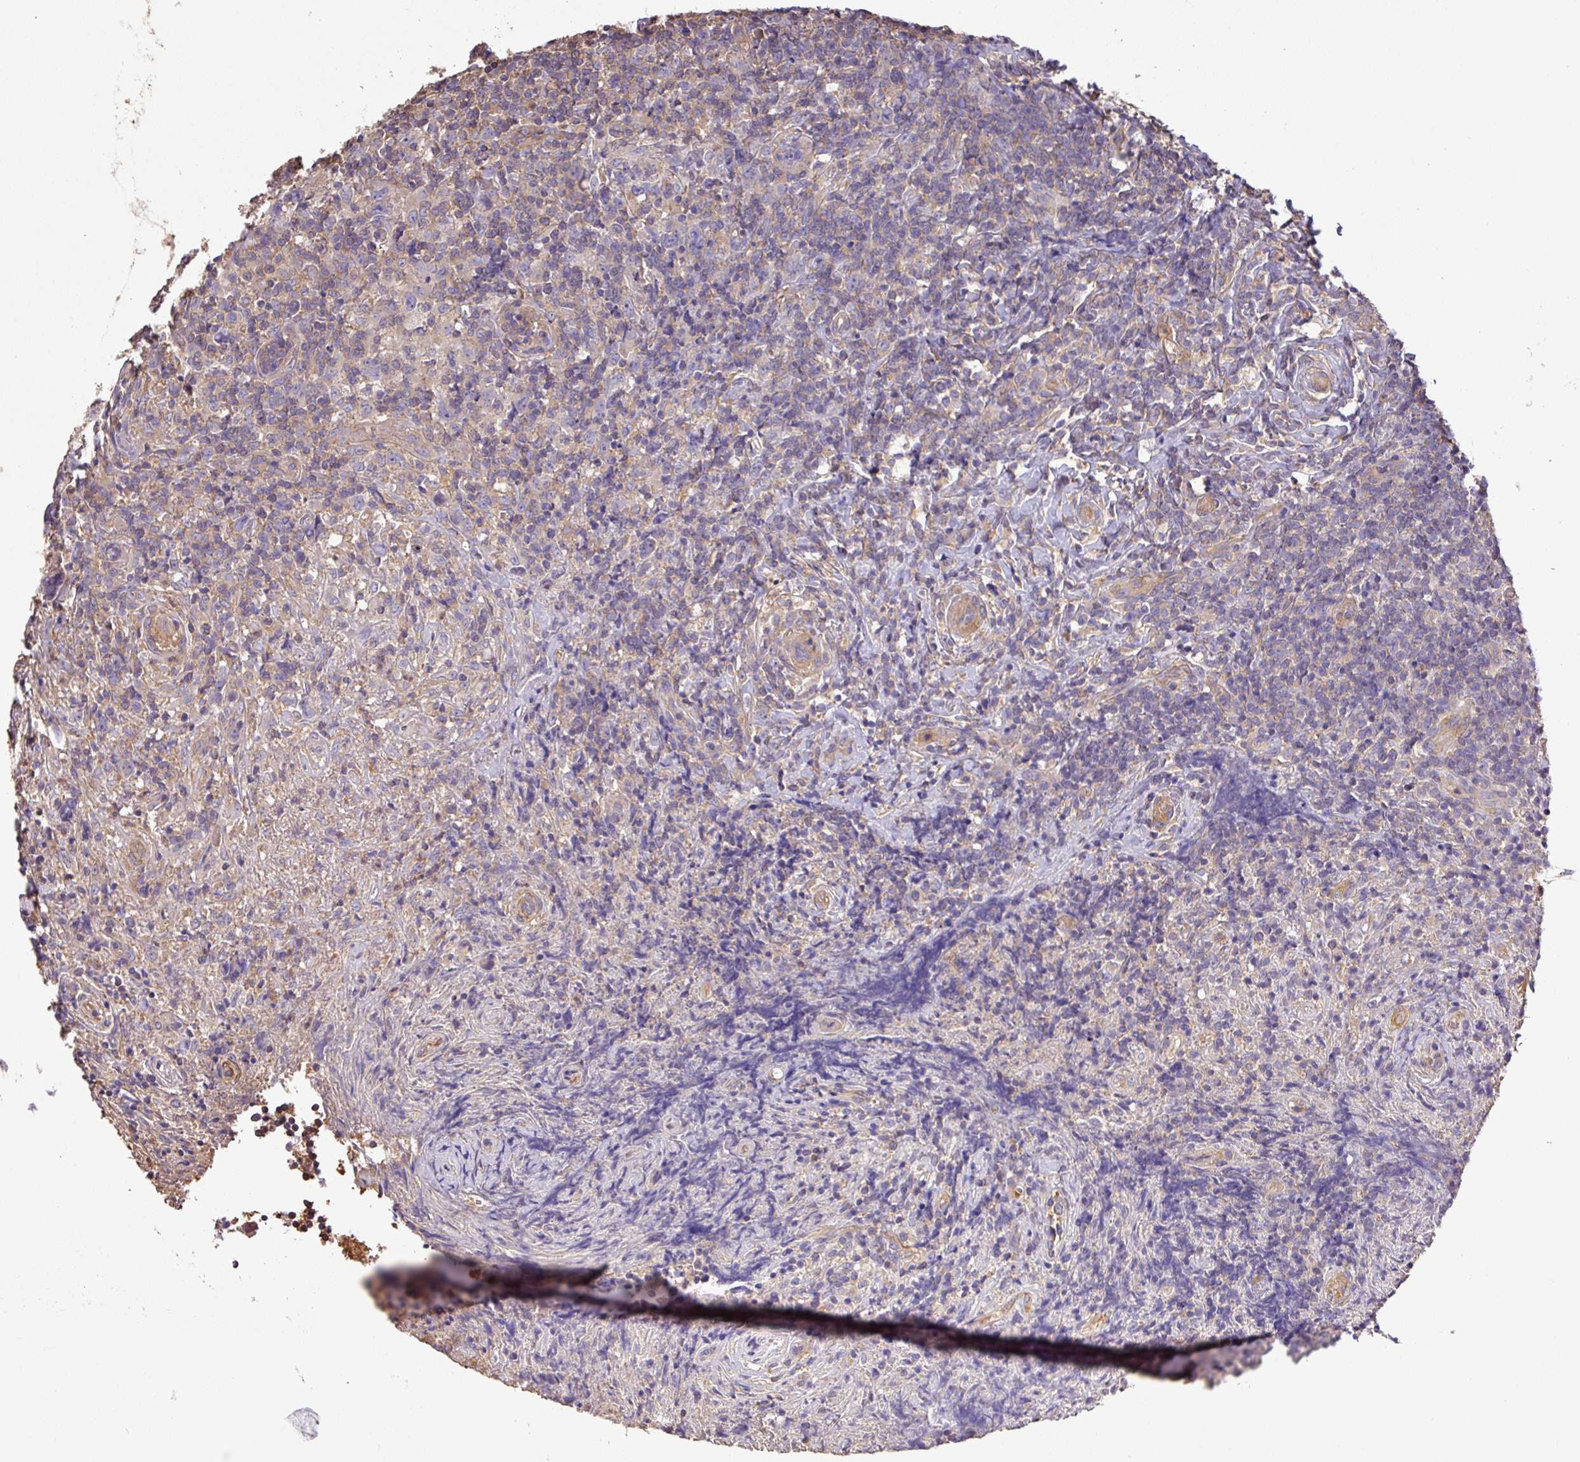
{"staining": {"intensity": "negative", "quantity": "none", "location": "none"}, "tissue": "lymphoma", "cell_type": "Tumor cells", "image_type": "cancer", "snomed": [{"axis": "morphology", "description": "Hodgkin's disease, NOS"}, {"axis": "topography", "description": "Lymph node"}], "caption": "A photomicrograph of human Hodgkin's disease is negative for staining in tumor cells.", "gene": "CALML4", "patient": {"sex": "female", "age": 18}}